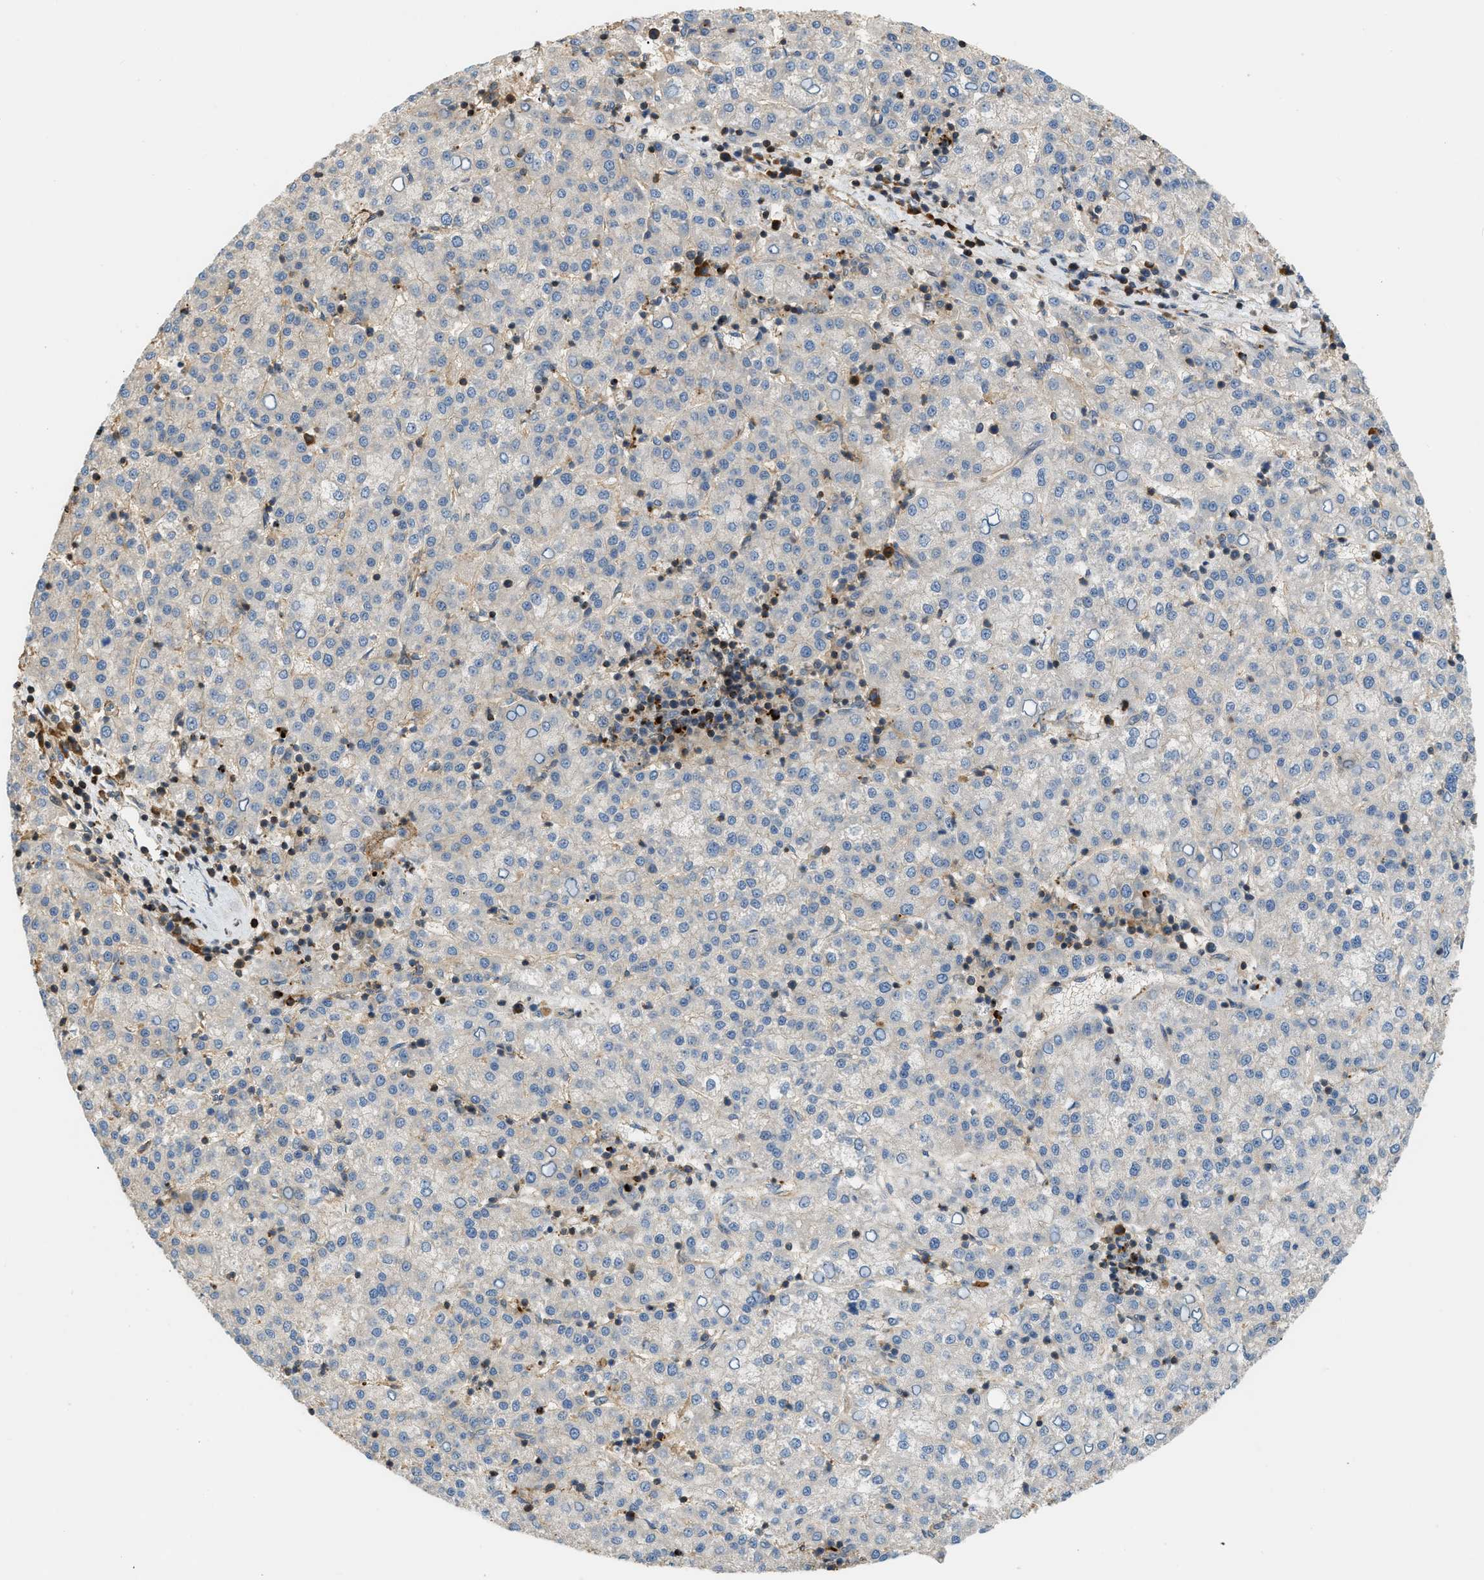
{"staining": {"intensity": "negative", "quantity": "none", "location": "none"}, "tissue": "liver cancer", "cell_type": "Tumor cells", "image_type": "cancer", "snomed": [{"axis": "morphology", "description": "Carcinoma, Hepatocellular, NOS"}, {"axis": "topography", "description": "Liver"}], "caption": "Tumor cells show no significant positivity in liver hepatocellular carcinoma.", "gene": "BTN3A2", "patient": {"sex": "female", "age": 58}}